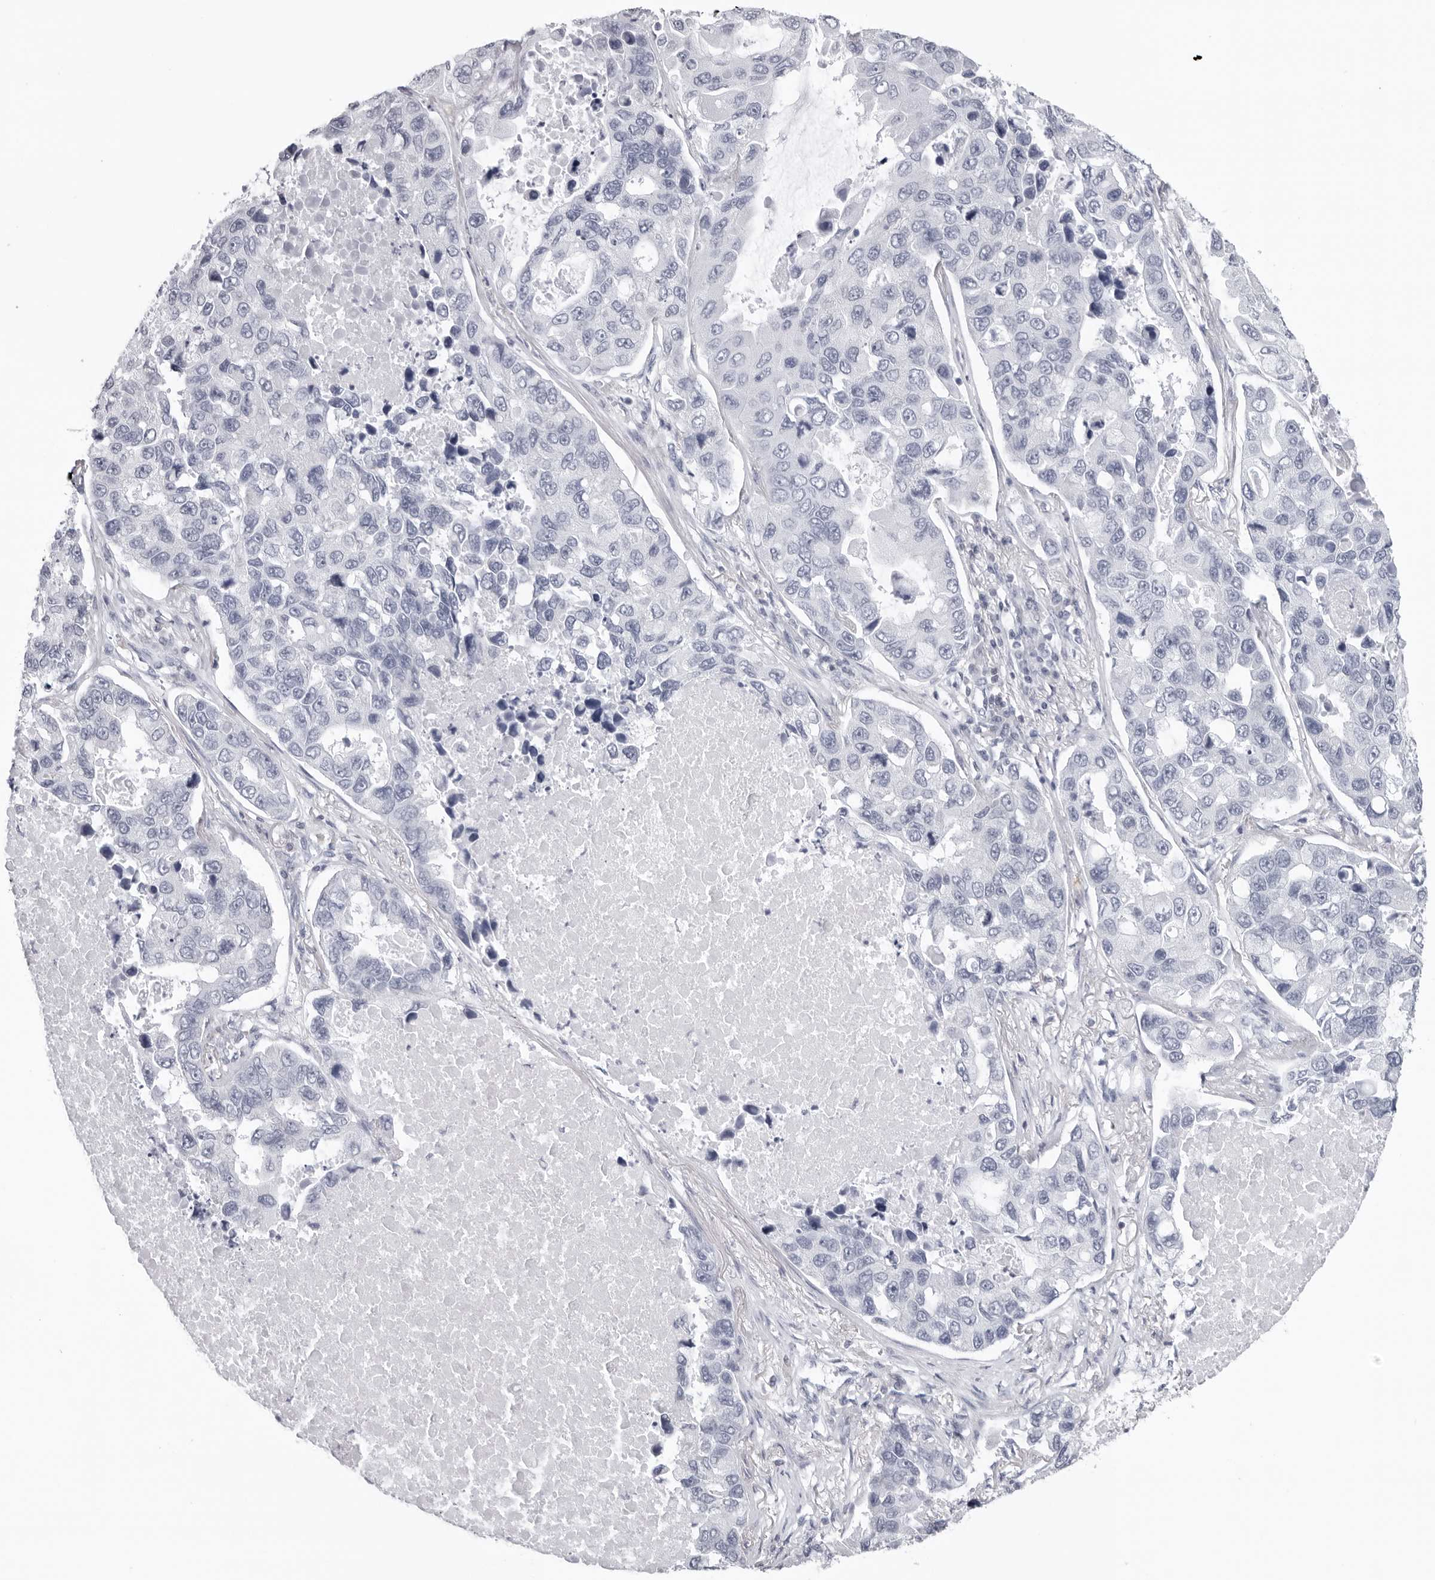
{"staining": {"intensity": "negative", "quantity": "none", "location": "none"}, "tissue": "lung cancer", "cell_type": "Tumor cells", "image_type": "cancer", "snomed": [{"axis": "morphology", "description": "Adenocarcinoma, NOS"}, {"axis": "topography", "description": "Lung"}], "caption": "Immunohistochemical staining of human lung cancer (adenocarcinoma) displays no significant positivity in tumor cells.", "gene": "EPB41", "patient": {"sex": "male", "age": 64}}